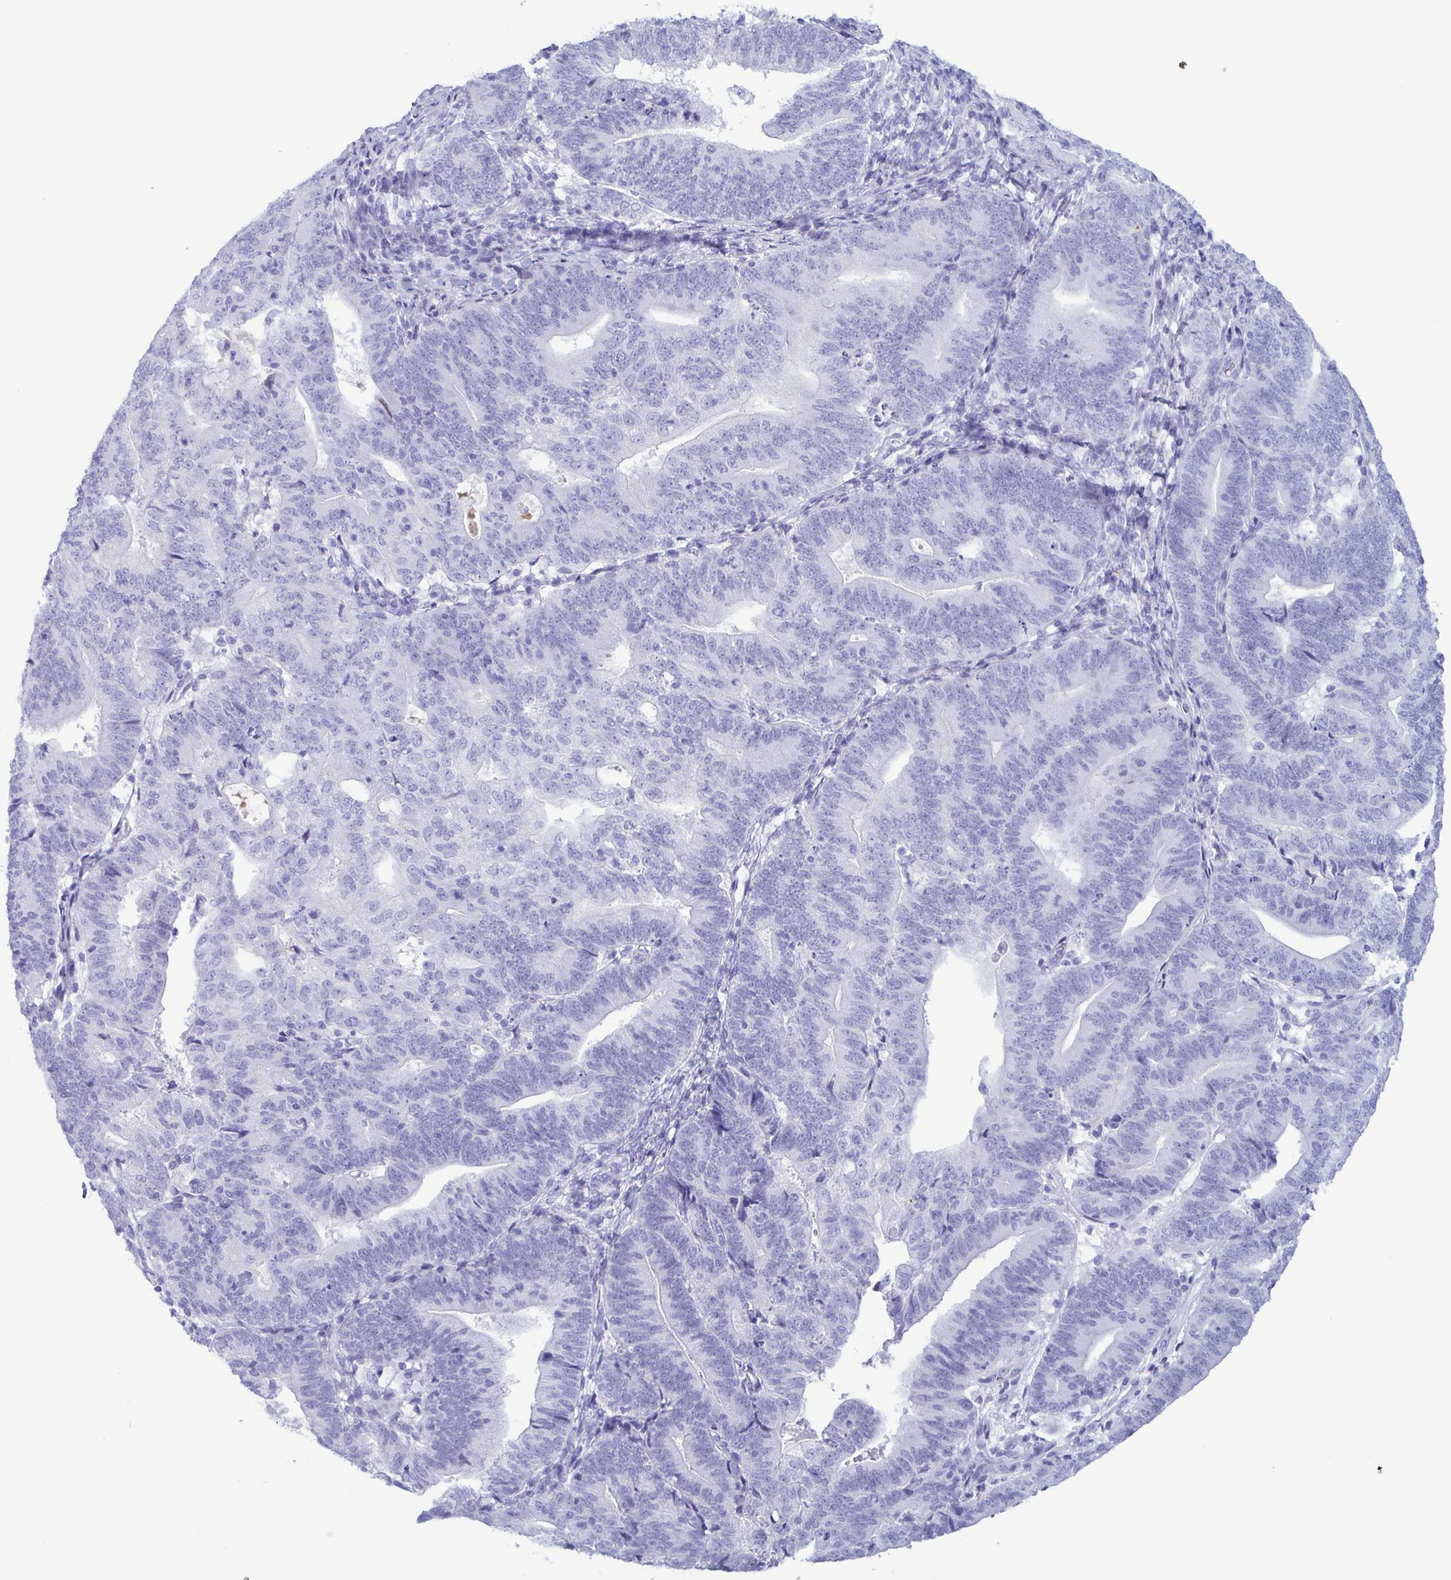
{"staining": {"intensity": "negative", "quantity": "none", "location": "none"}, "tissue": "endometrial cancer", "cell_type": "Tumor cells", "image_type": "cancer", "snomed": [{"axis": "morphology", "description": "Adenocarcinoma, NOS"}, {"axis": "topography", "description": "Endometrium"}], "caption": "Image shows no protein expression in tumor cells of endometrial cancer (adenocarcinoma) tissue.", "gene": "LTF", "patient": {"sex": "female", "age": 70}}